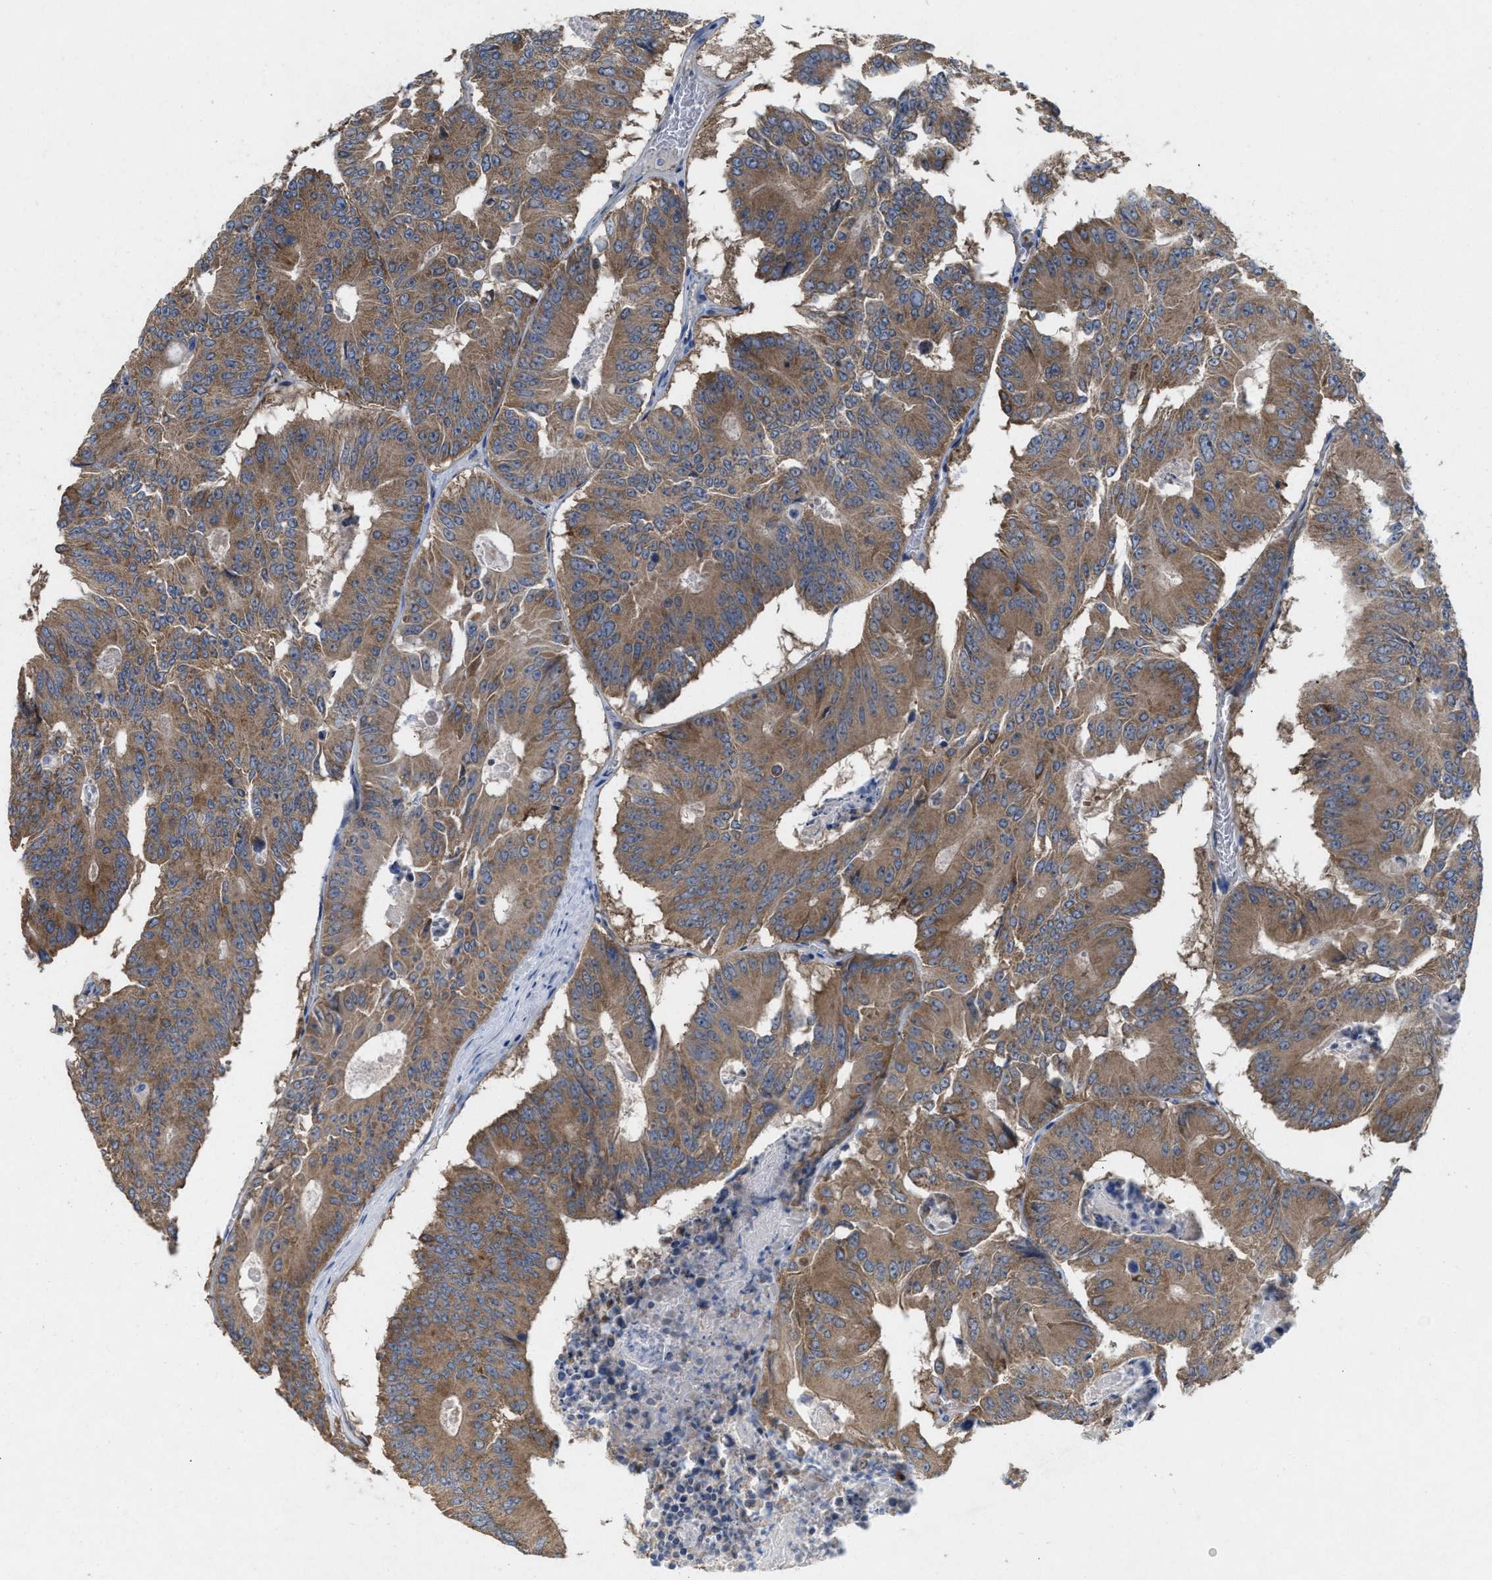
{"staining": {"intensity": "moderate", "quantity": ">75%", "location": "cytoplasmic/membranous"}, "tissue": "colorectal cancer", "cell_type": "Tumor cells", "image_type": "cancer", "snomed": [{"axis": "morphology", "description": "Adenocarcinoma, NOS"}, {"axis": "topography", "description": "Colon"}], "caption": "There is medium levels of moderate cytoplasmic/membranous expression in tumor cells of colorectal adenocarcinoma, as demonstrated by immunohistochemical staining (brown color).", "gene": "UBAP2", "patient": {"sex": "male", "age": 87}}